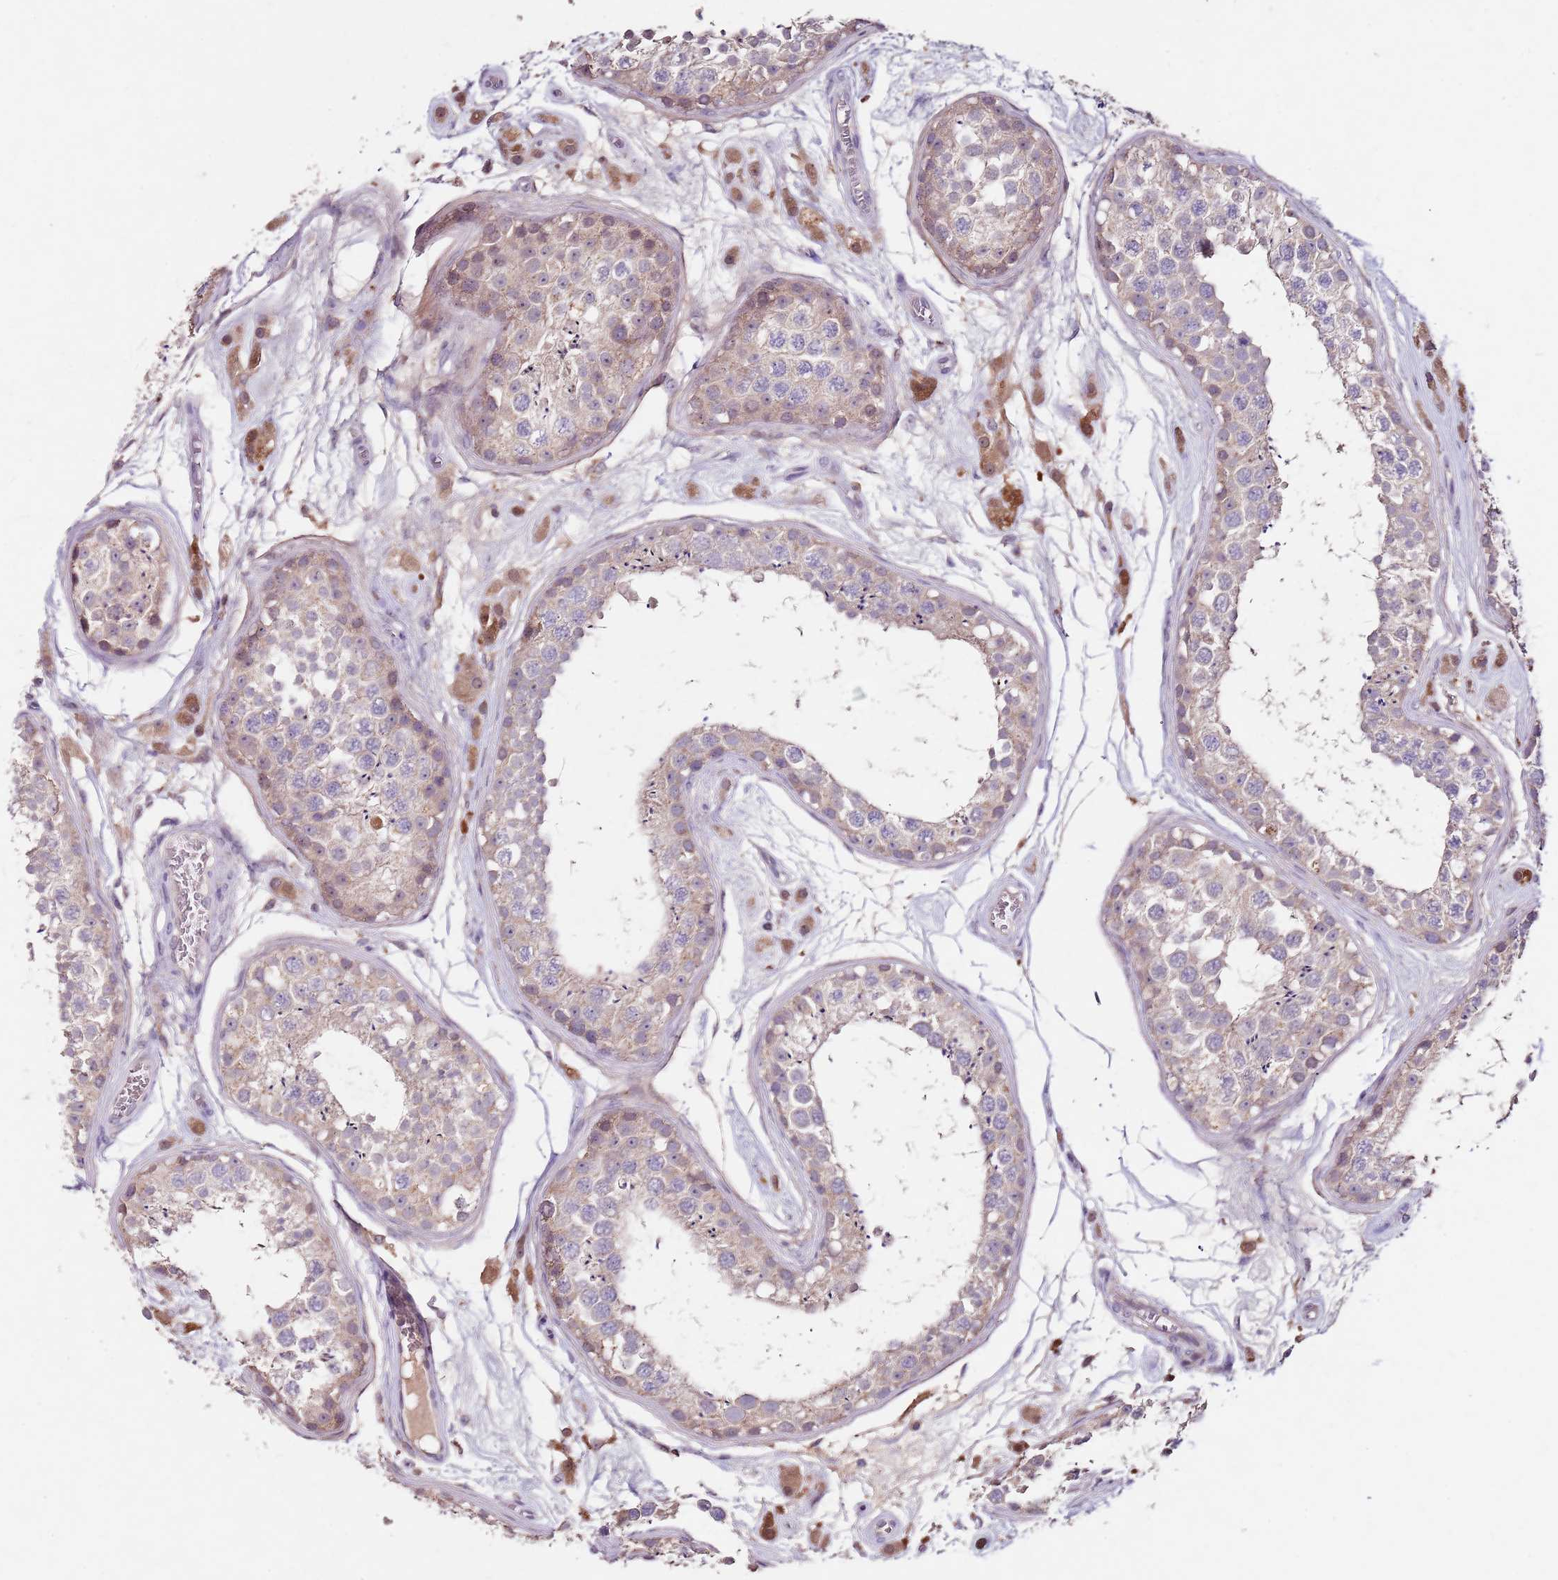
{"staining": {"intensity": "weak", "quantity": "25%-75%", "location": "cytoplasmic/membranous"}, "tissue": "testis", "cell_type": "Cells in seminiferous ducts", "image_type": "normal", "snomed": [{"axis": "morphology", "description": "Normal tissue, NOS"}, {"axis": "topography", "description": "Testis"}], "caption": "Protein staining shows weak cytoplasmic/membranous expression in approximately 25%-75% of cells in seminiferous ducts in normal testis.", "gene": "NRDE2", "patient": {"sex": "male", "age": 25}}